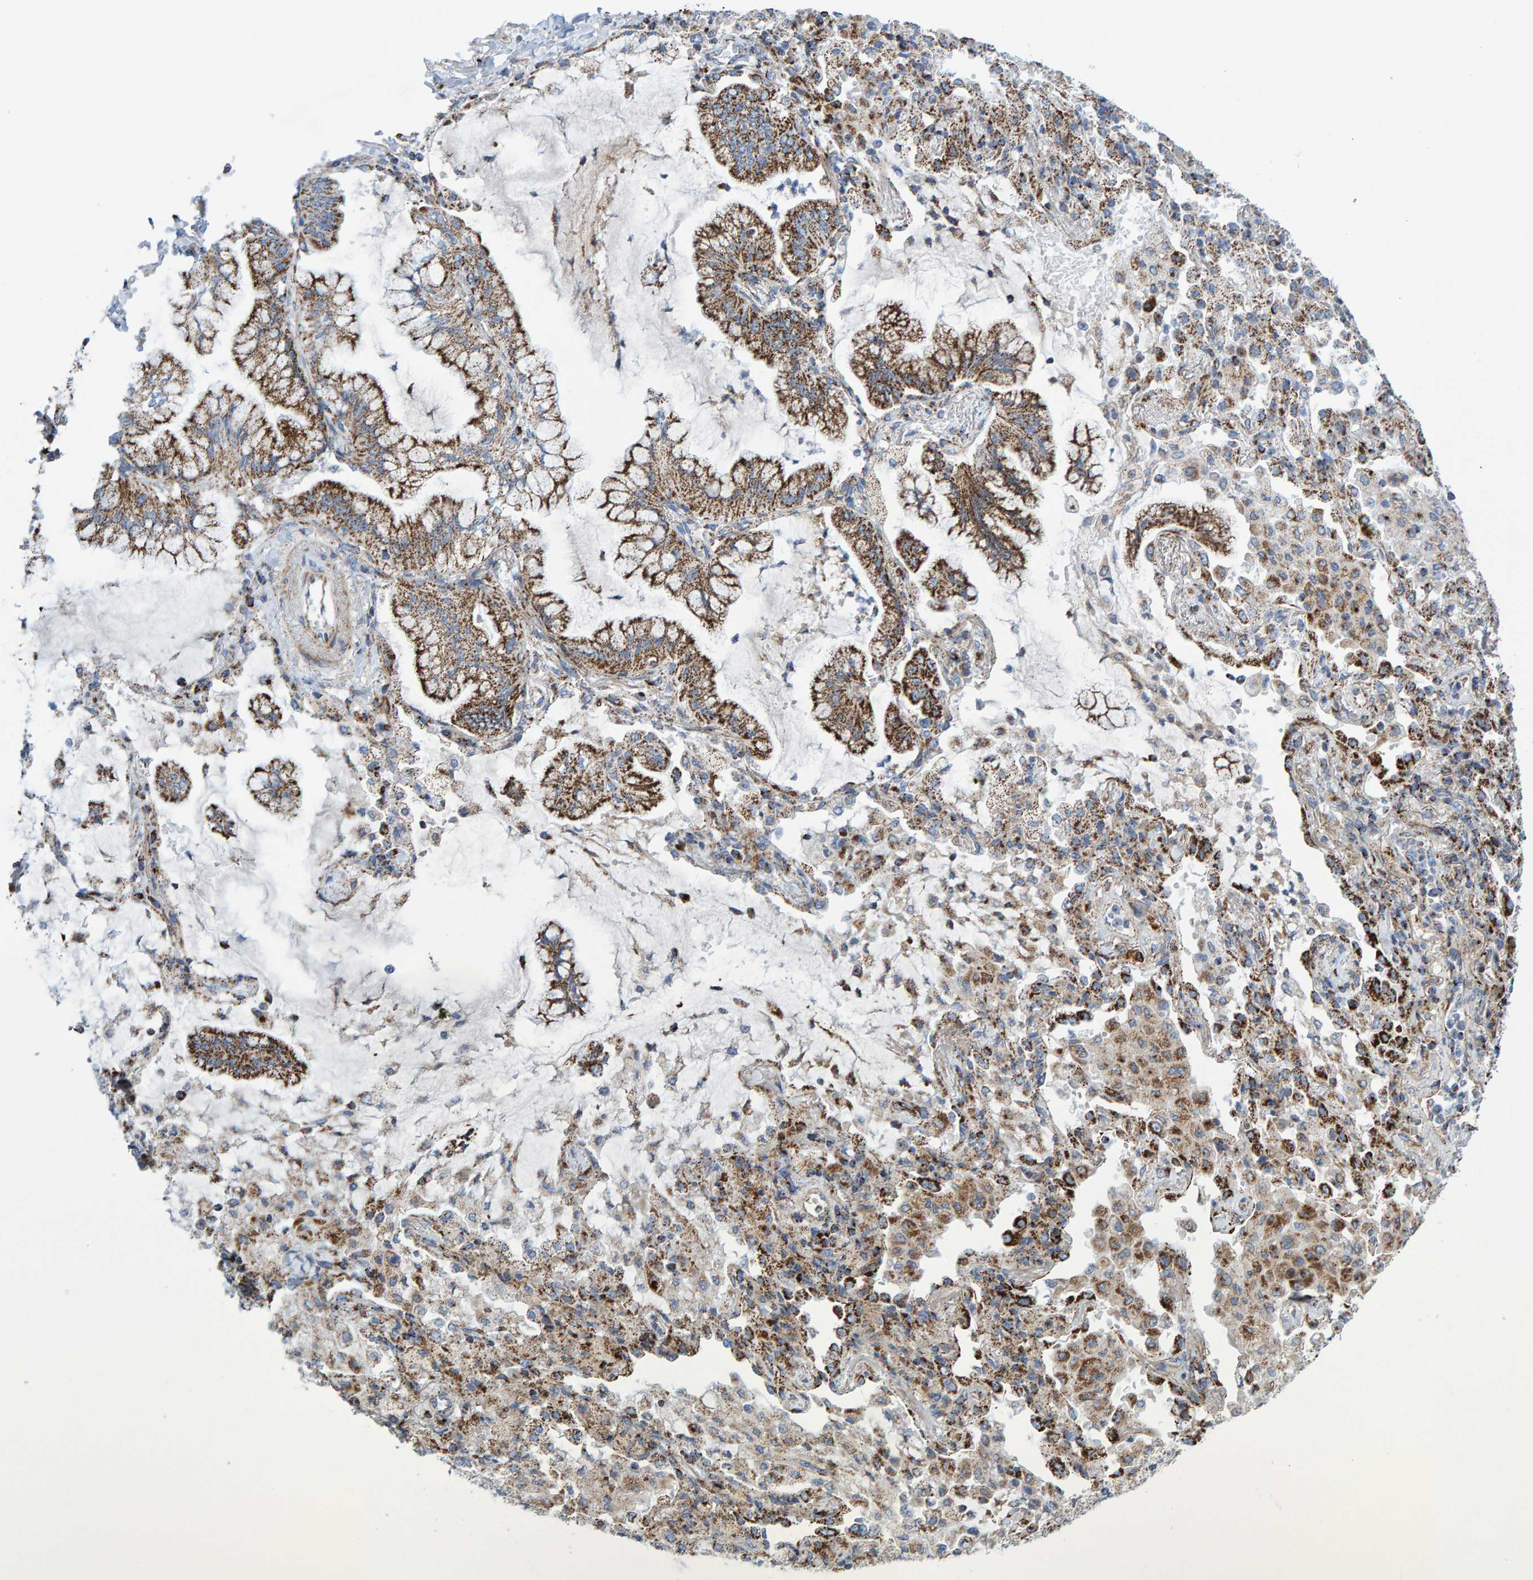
{"staining": {"intensity": "strong", "quantity": "25%-75%", "location": "cytoplasmic/membranous"}, "tissue": "lung cancer", "cell_type": "Tumor cells", "image_type": "cancer", "snomed": [{"axis": "morphology", "description": "Adenocarcinoma, NOS"}, {"axis": "topography", "description": "Lung"}], "caption": "This is a micrograph of immunohistochemistry staining of lung cancer (adenocarcinoma), which shows strong positivity in the cytoplasmic/membranous of tumor cells.", "gene": "GGTA1", "patient": {"sex": "female", "age": 70}}